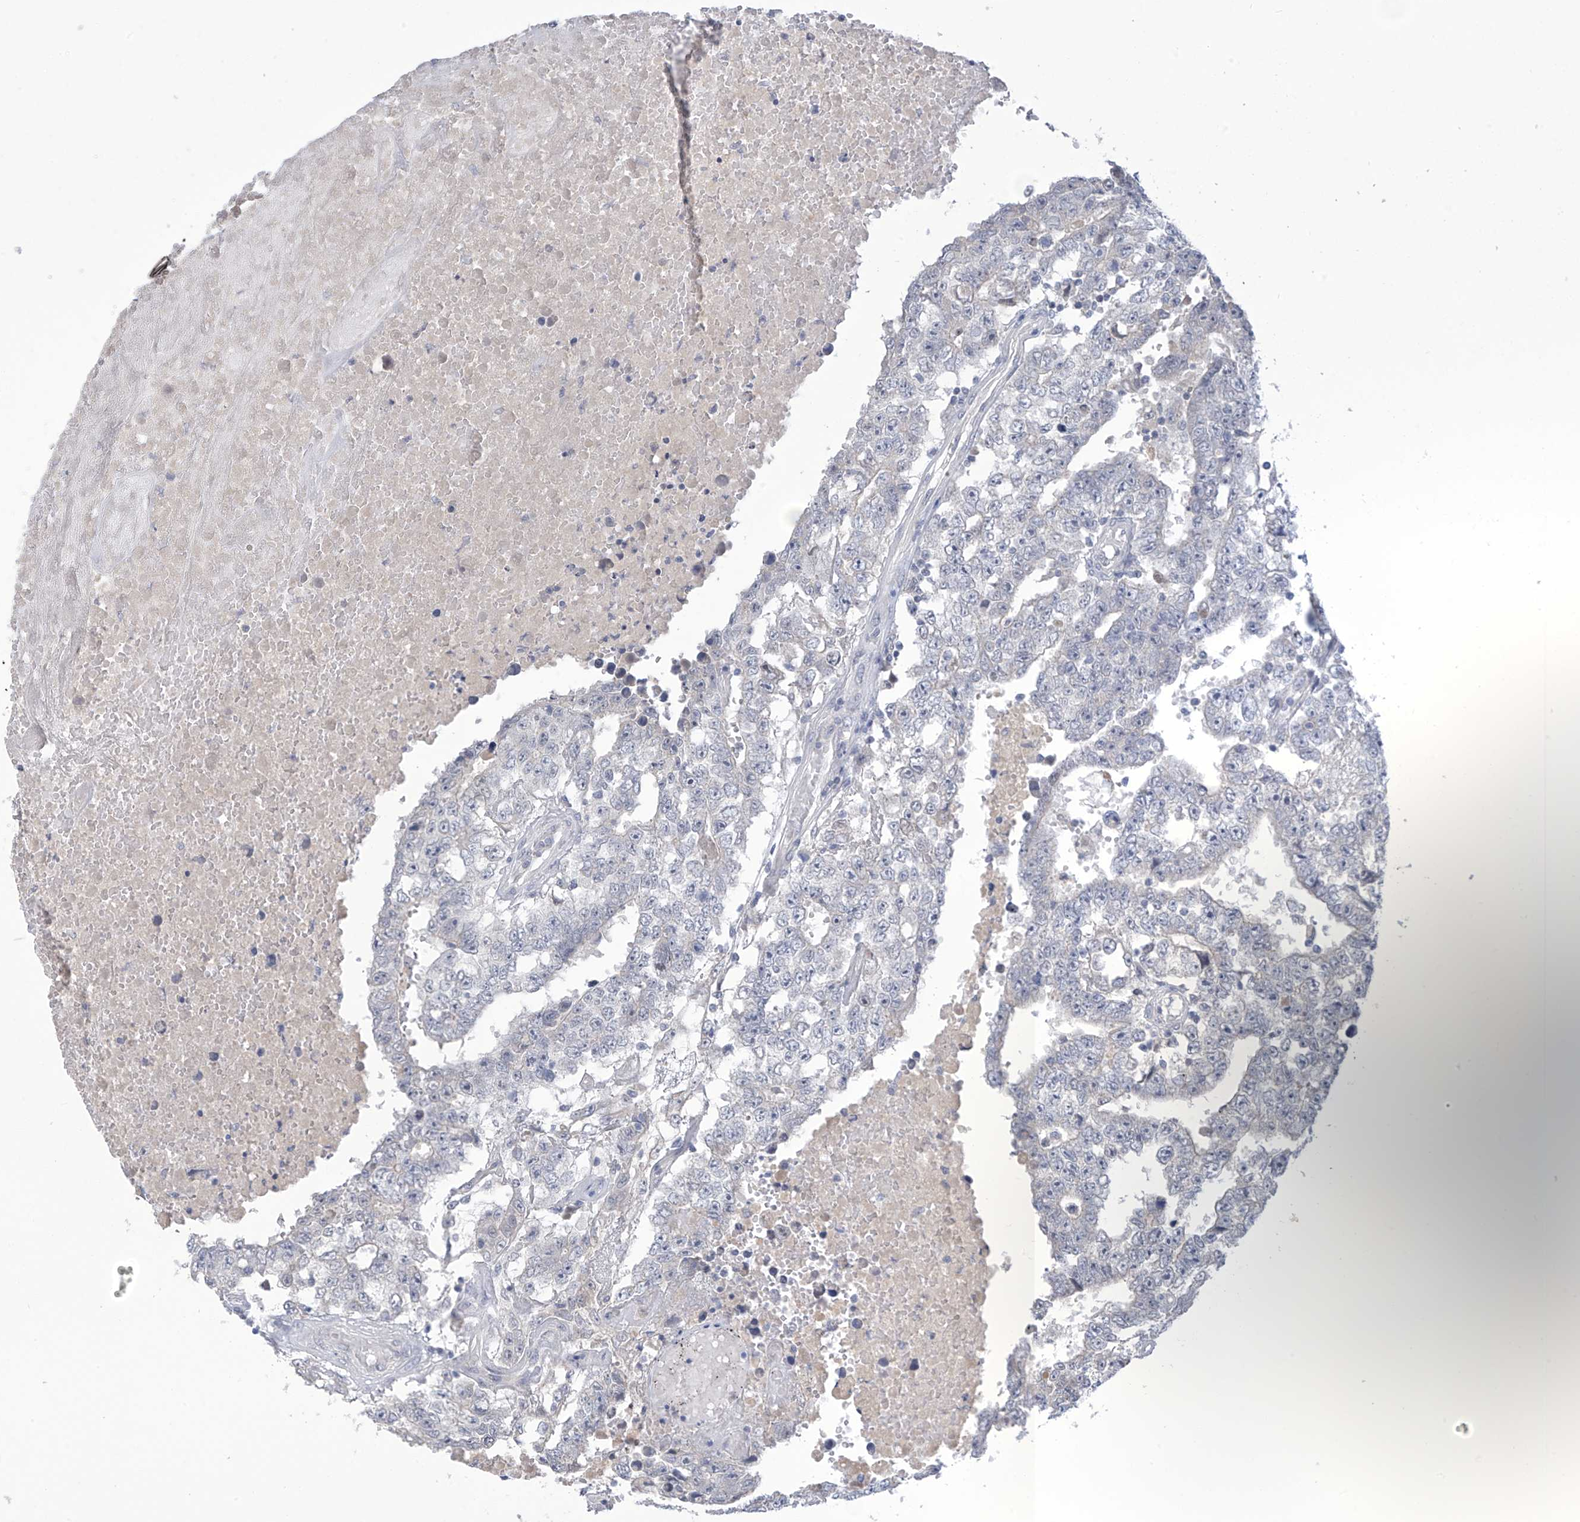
{"staining": {"intensity": "negative", "quantity": "none", "location": "none"}, "tissue": "testis cancer", "cell_type": "Tumor cells", "image_type": "cancer", "snomed": [{"axis": "morphology", "description": "Carcinoma, Embryonal, NOS"}, {"axis": "topography", "description": "Testis"}], "caption": "An image of human testis cancer (embryonal carcinoma) is negative for staining in tumor cells.", "gene": "IBA57", "patient": {"sex": "male", "age": 25}}